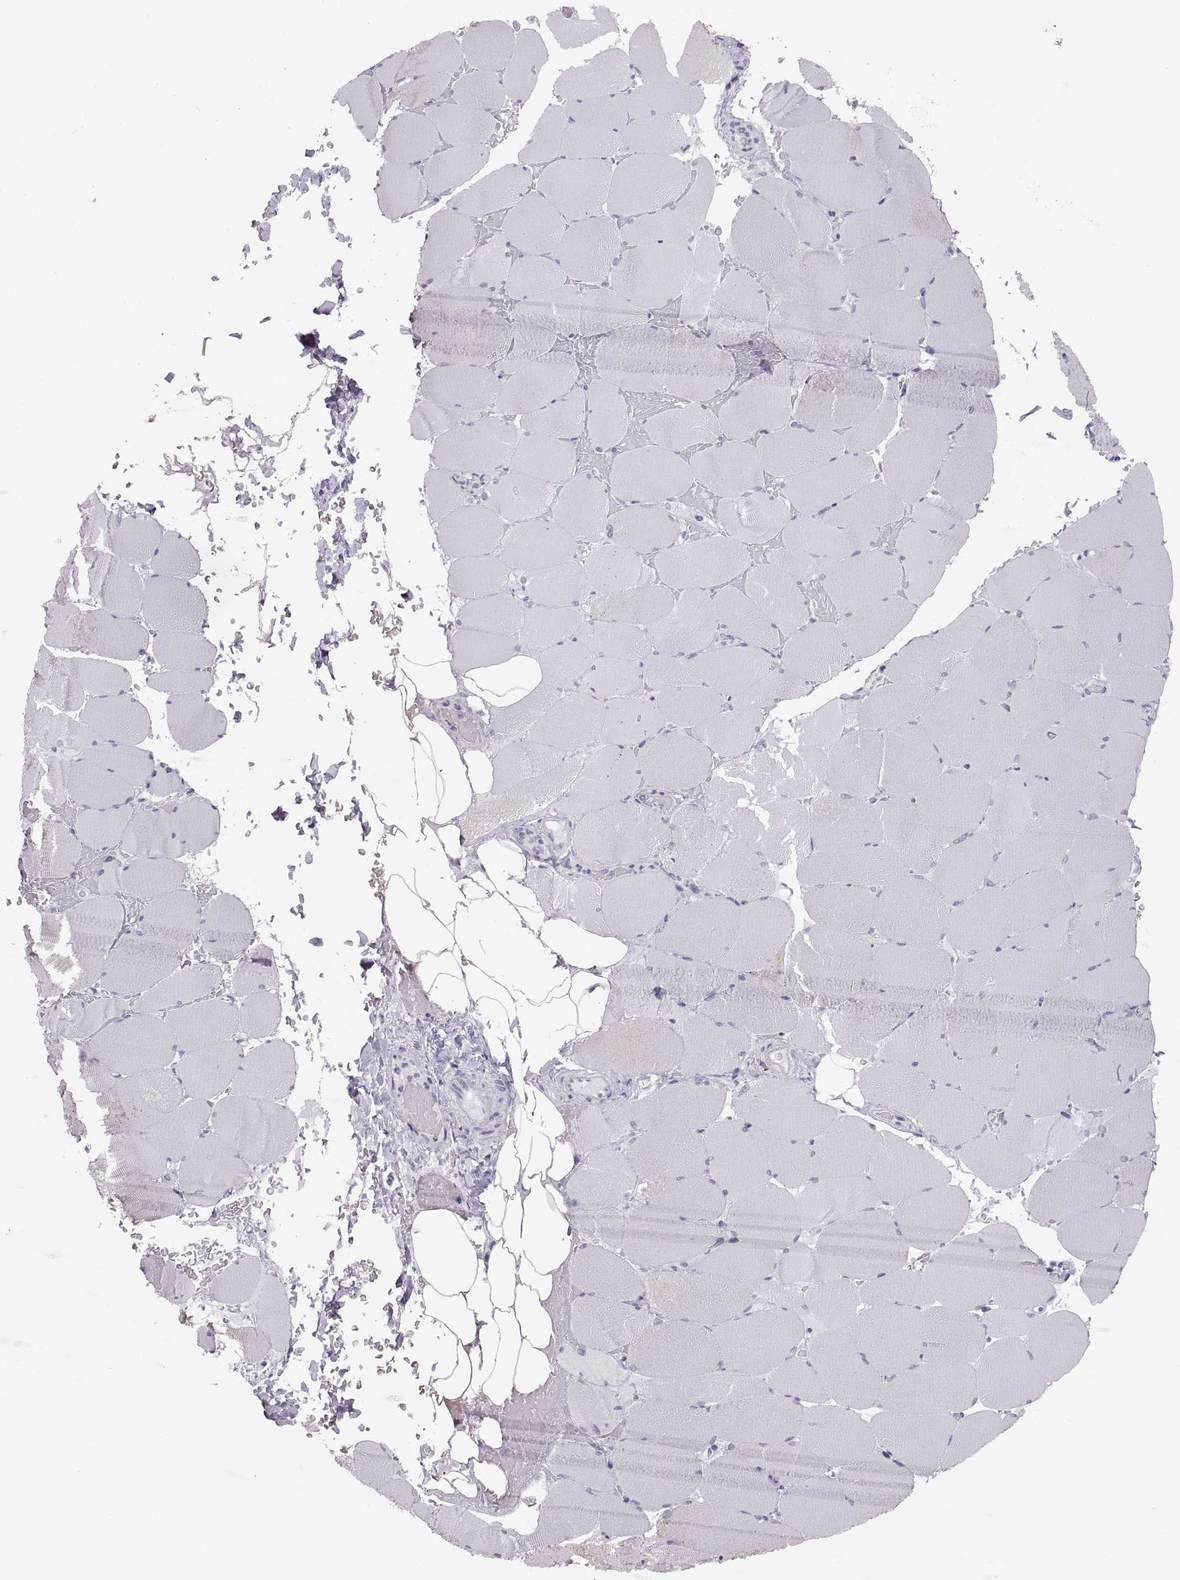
{"staining": {"intensity": "negative", "quantity": "none", "location": "none"}, "tissue": "skeletal muscle", "cell_type": "Myocytes", "image_type": "normal", "snomed": [{"axis": "morphology", "description": "Normal tissue, NOS"}, {"axis": "topography", "description": "Skeletal muscle"}], "caption": "The micrograph exhibits no staining of myocytes in normal skeletal muscle.", "gene": "ADH6", "patient": {"sex": "female", "age": 37}}